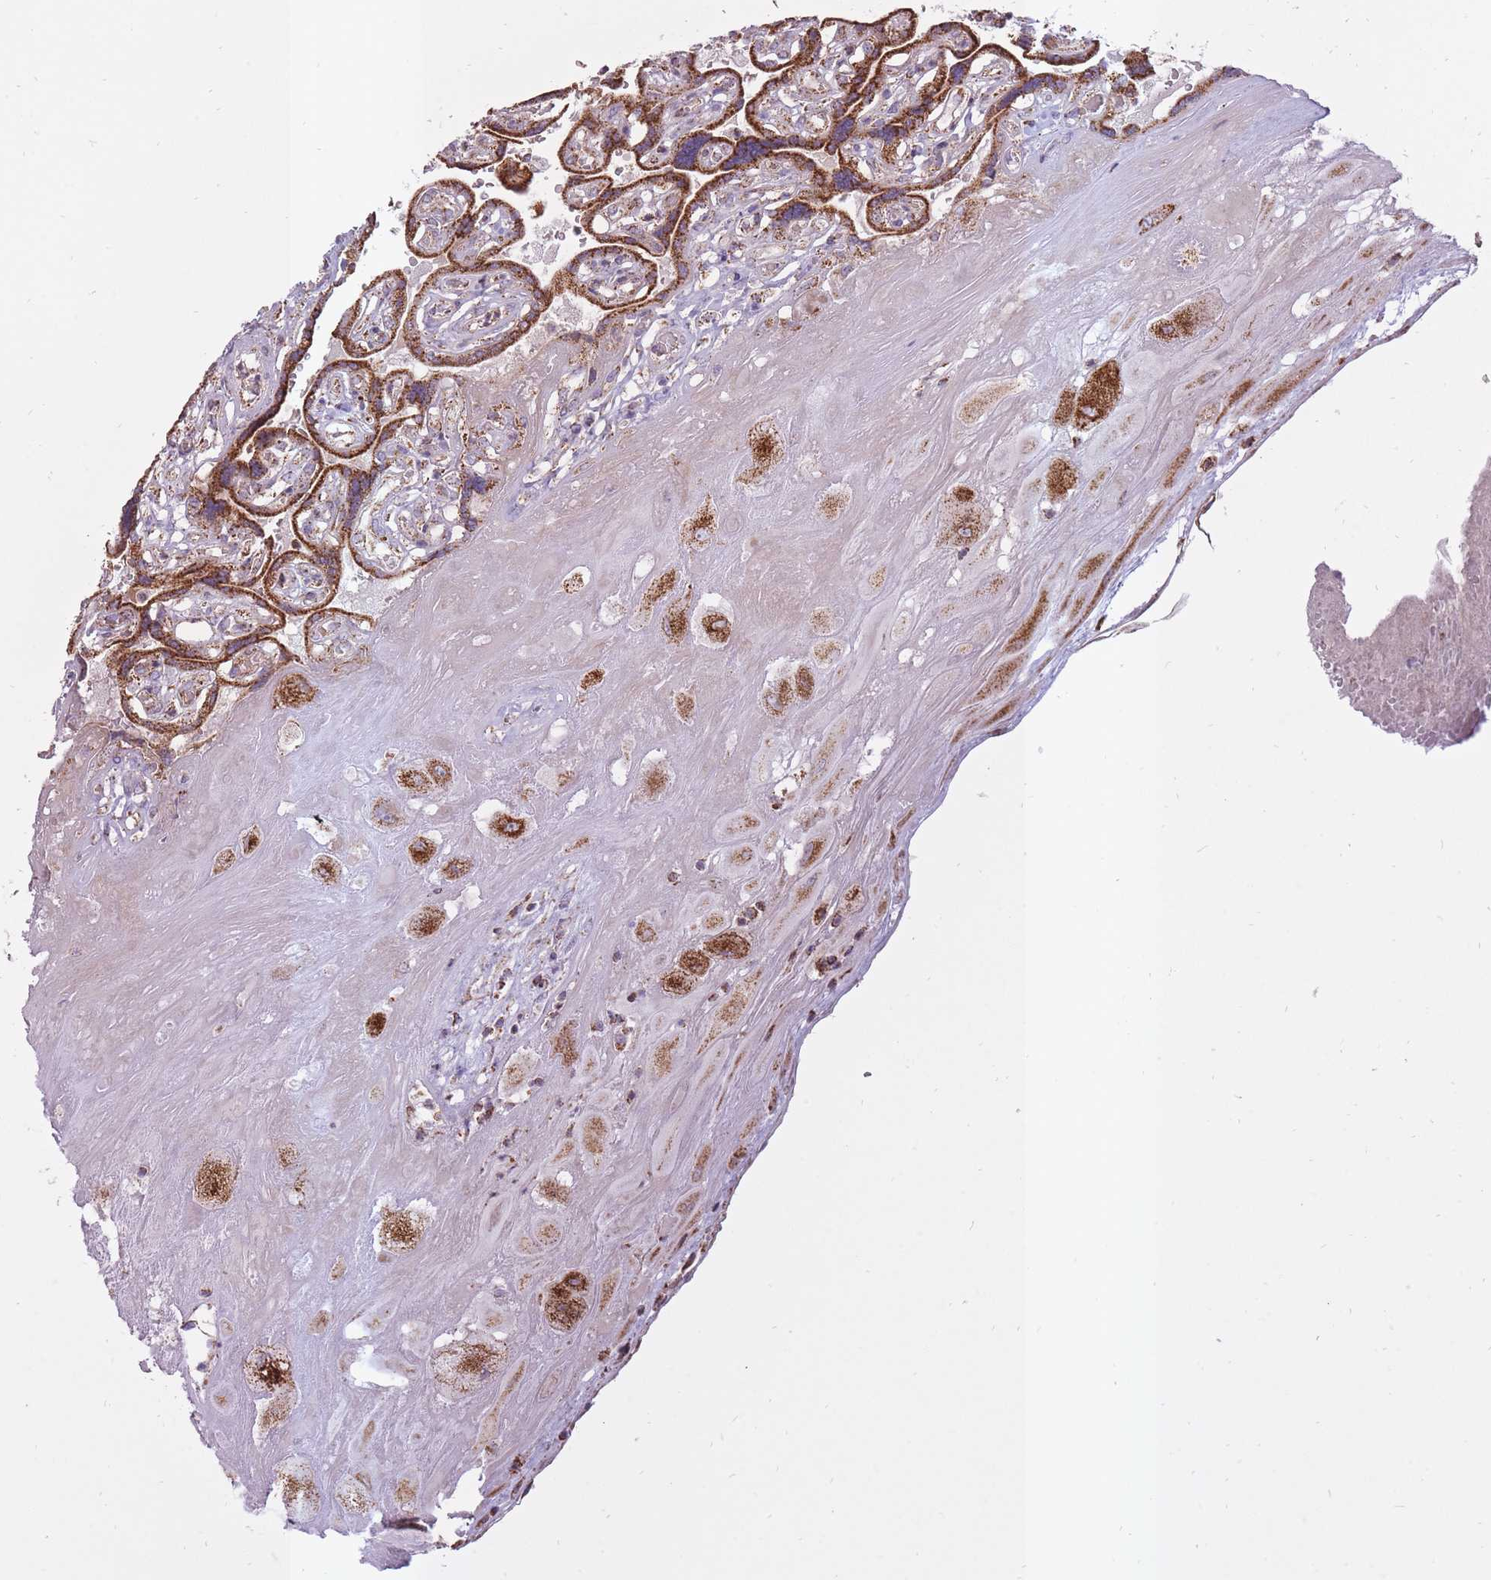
{"staining": {"intensity": "strong", "quantity": ">75%", "location": "cytoplasmic/membranous"}, "tissue": "placenta", "cell_type": "Decidual cells", "image_type": "normal", "snomed": [{"axis": "morphology", "description": "Normal tissue, NOS"}, {"axis": "topography", "description": "Placenta"}], "caption": "Immunohistochemistry (IHC) photomicrograph of normal placenta: placenta stained using IHC demonstrates high levels of strong protein expression localized specifically in the cytoplasmic/membranous of decidual cells, appearing as a cytoplasmic/membranous brown color.", "gene": "LIN7C", "patient": {"sex": "female", "age": 32}}